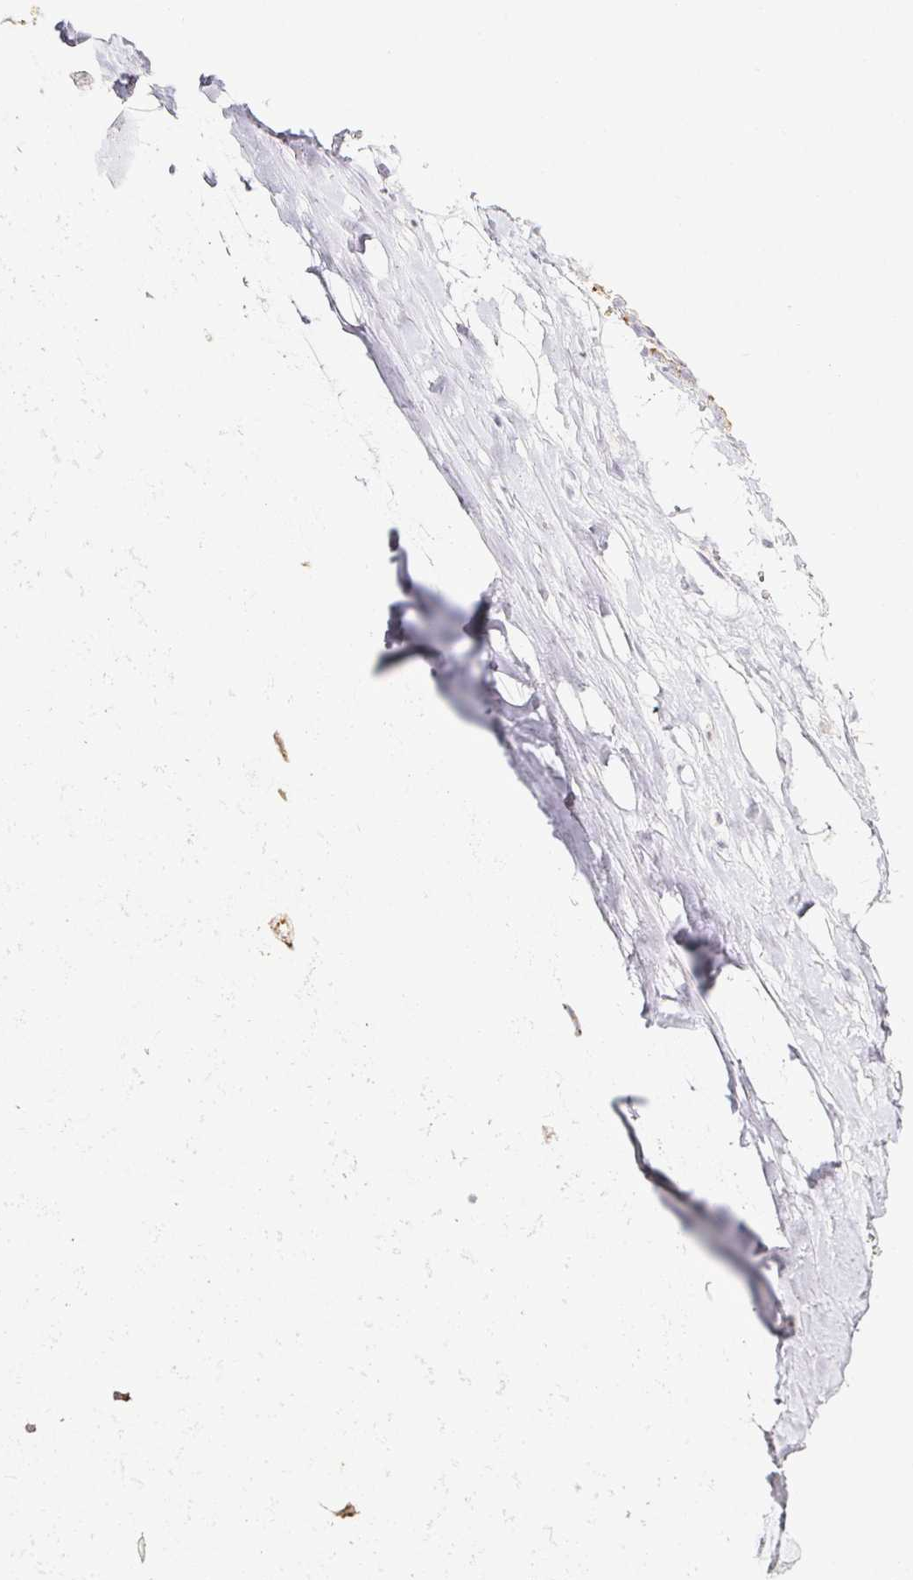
{"staining": {"intensity": "negative", "quantity": "none", "location": "none"}, "tissue": "adipose tissue", "cell_type": "Adipocytes", "image_type": "normal", "snomed": [{"axis": "morphology", "description": "Normal tissue, NOS"}, {"axis": "topography", "description": "Cartilage tissue"}, {"axis": "topography", "description": "Bronchus"}], "caption": "An image of human adipose tissue is negative for staining in adipocytes. (DAB immunohistochemistry with hematoxylin counter stain).", "gene": "ACAN", "patient": {"sex": "male", "age": 58}}